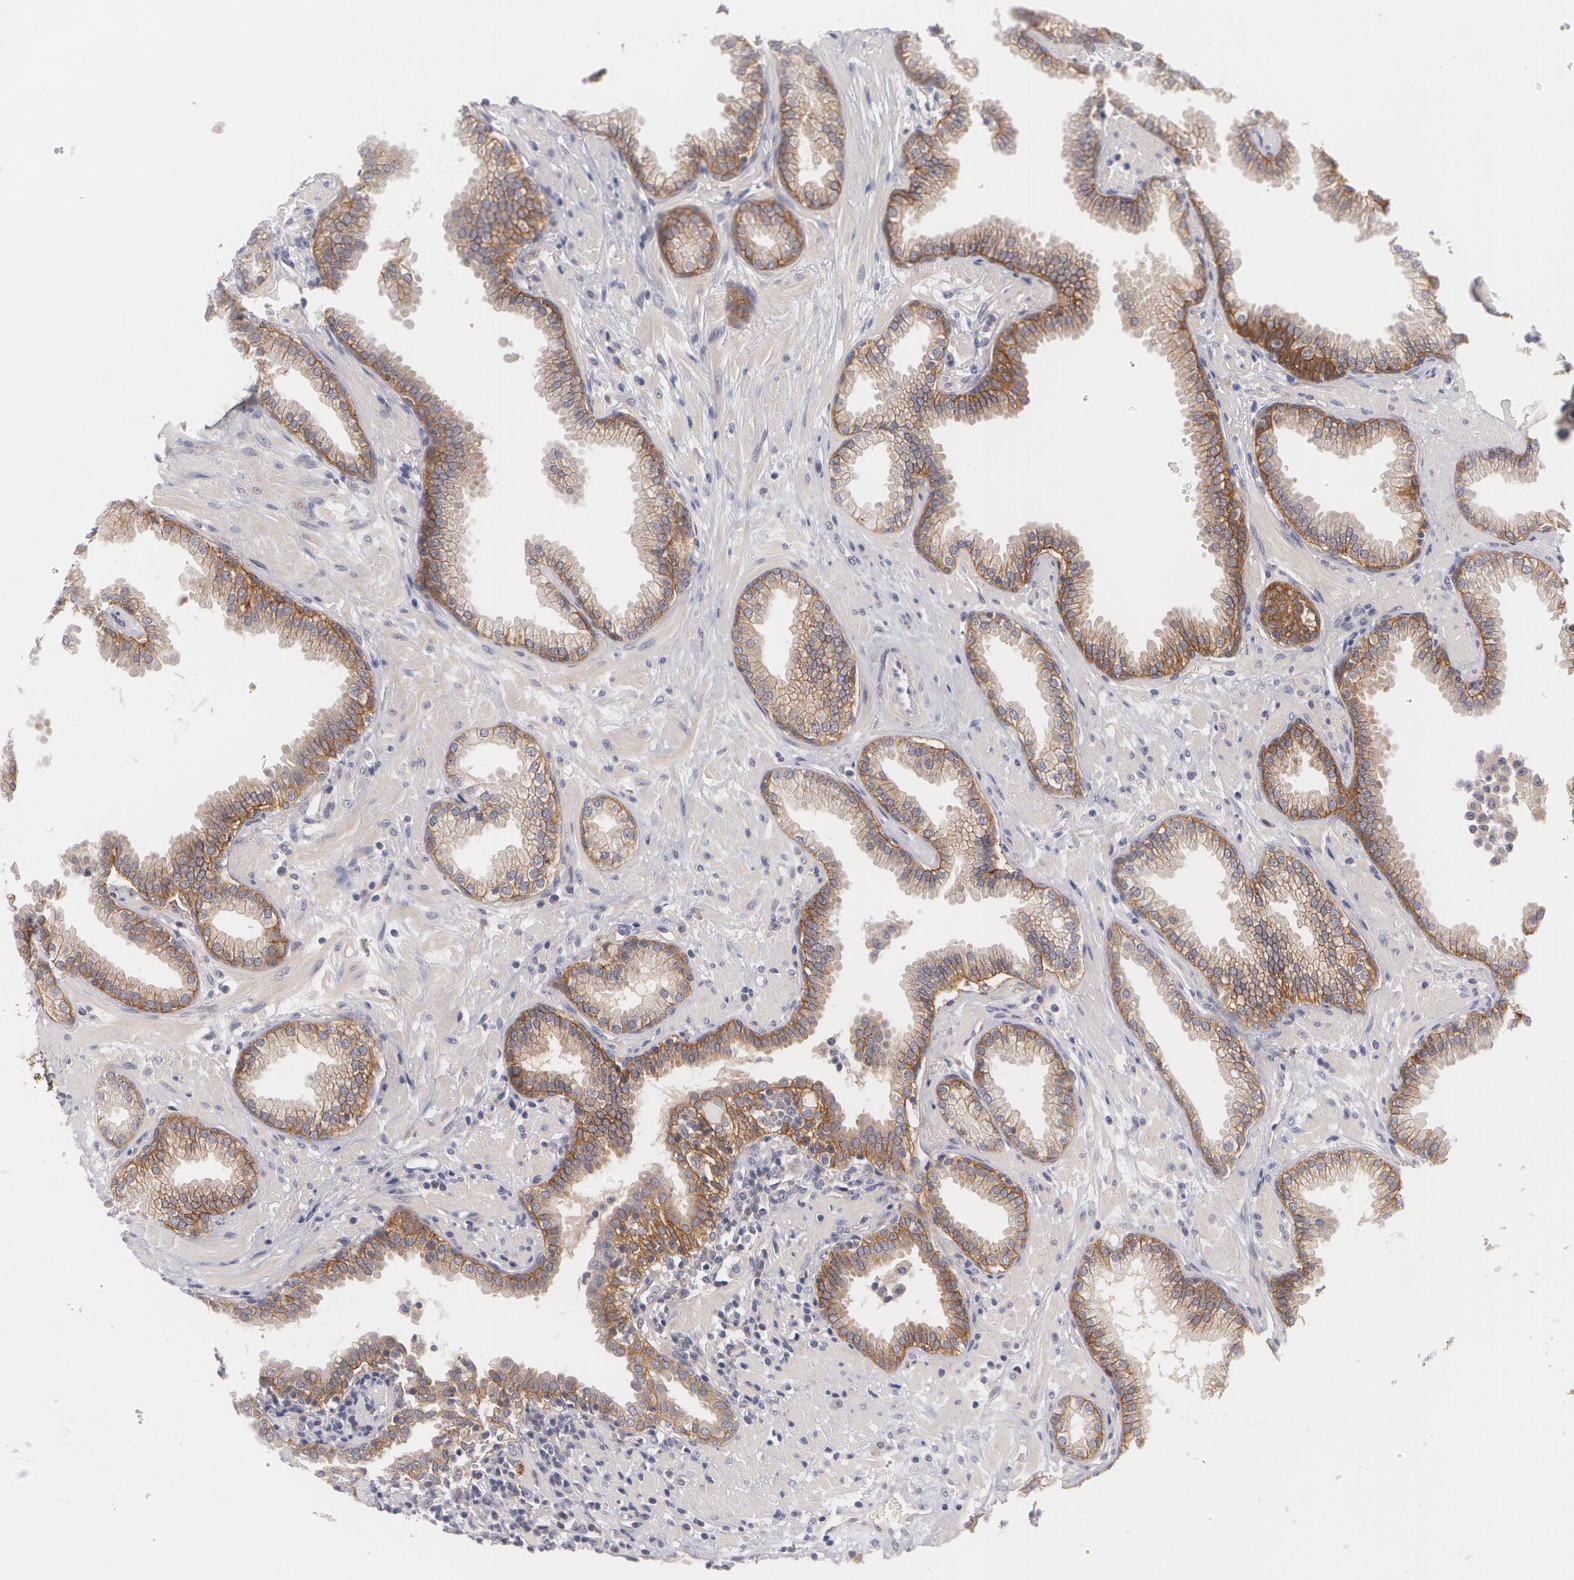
{"staining": {"intensity": "moderate", "quantity": ">75%", "location": "cytoplasmic/membranous"}, "tissue": "prostate", "cell_type": "Glandular cells", "image_type": "normal", "snomed": [{"axis": "morphology", "description": "Normal tissue, NOS"}, {"axis": "topography", "description": "Prostate"}], "caption": "An immunohistochemistry image of unremarkable tissue is shown. Protein staining in brown highlights moderate cytoplasmic/membranous positivity in prostate within glandular cells. (IHC, brightfield microscopy, high magnification).", "gene": "CASK", "patient": {"sex": "male", "age": 64}}